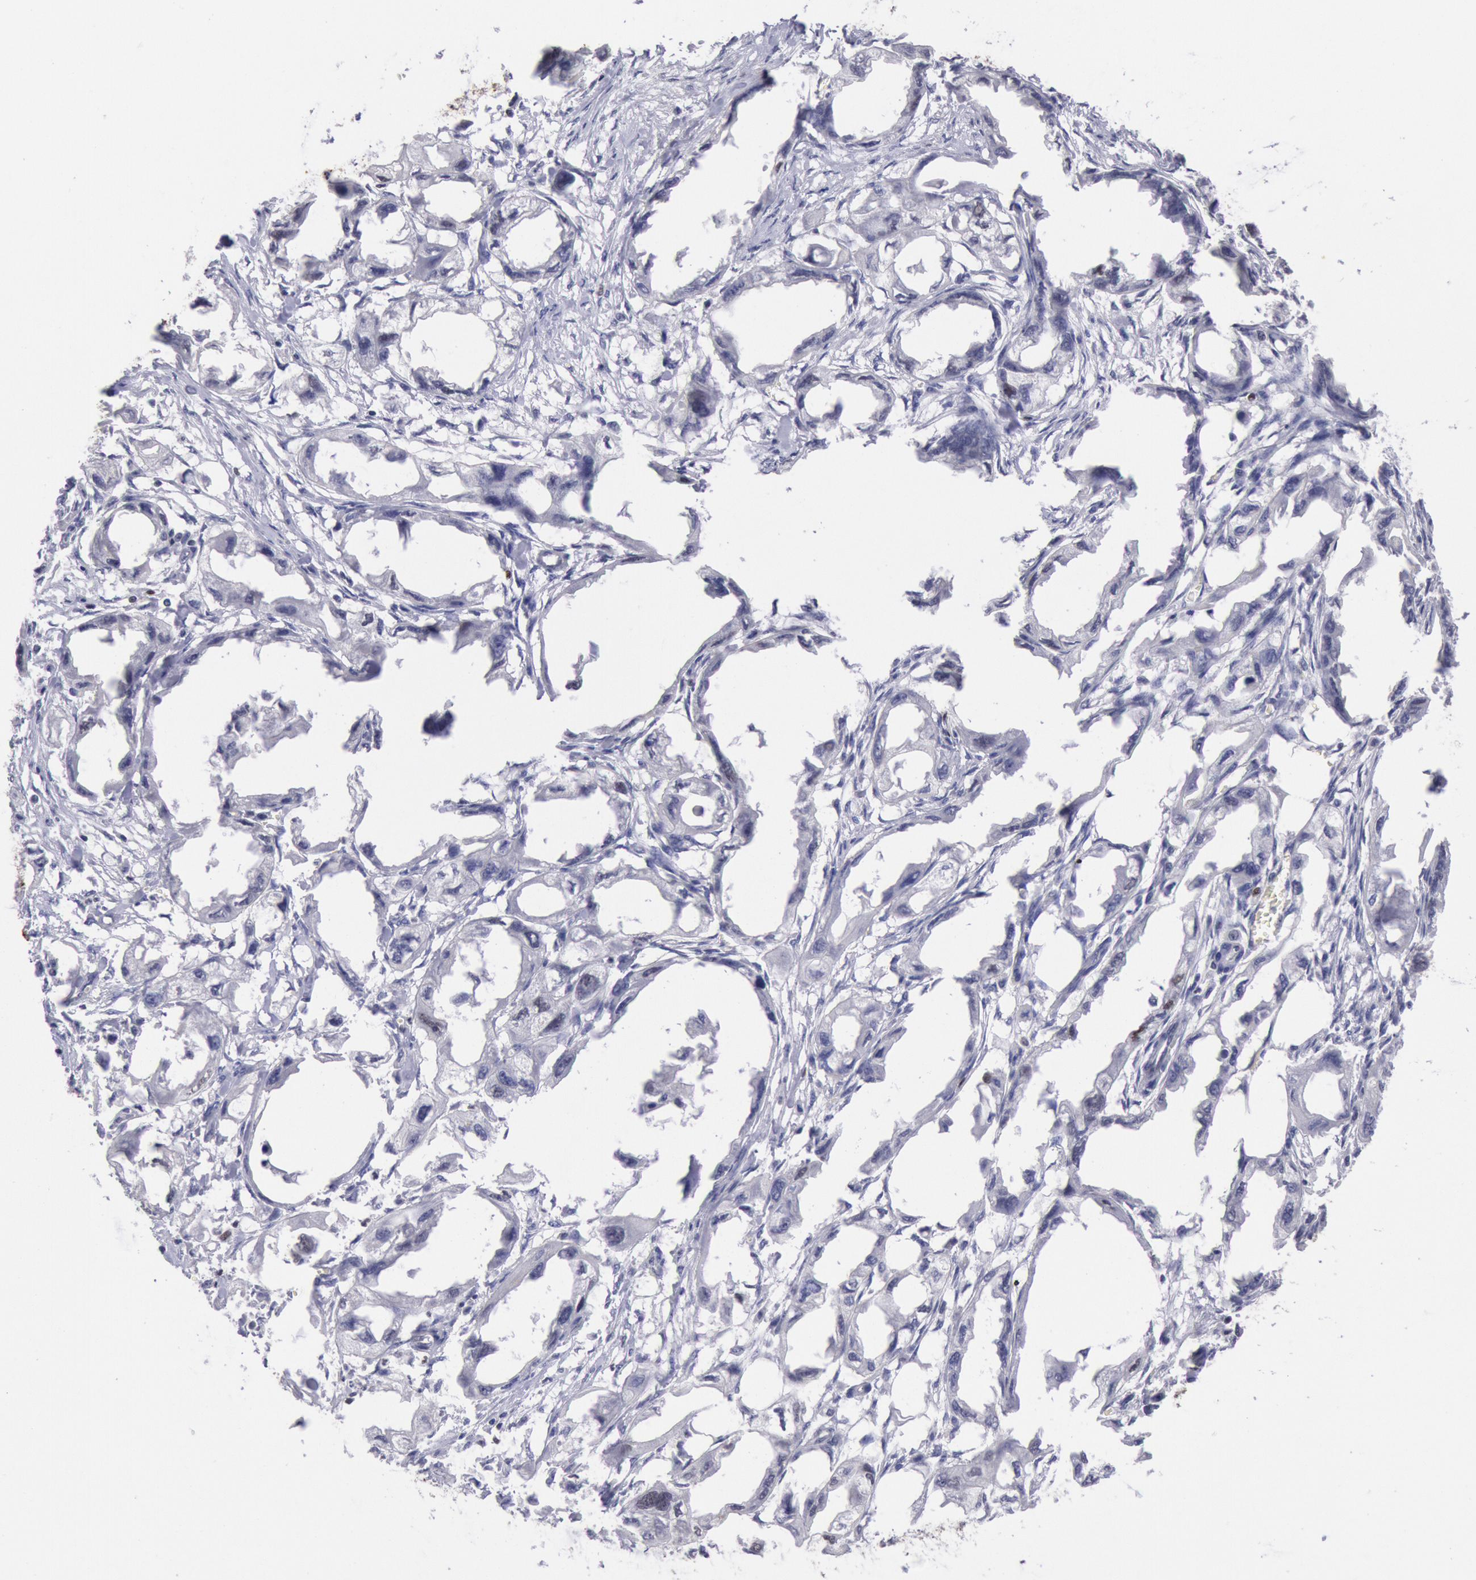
{"staining": {"intensity": "negative", "quantity": "none", "location": "none"}, "tissue": "endometrial cancer", "cell_type": "Tumor cells", "image_type": "cancer", "snomed": [{"axis": "morphology", "description": "Adenocarcinoma, NOS"}, {"axis": "topography", "description": "Endometrium"}], "caption": "This is a histopathology image of immunohistochemistry staining of adenocarcinoma (endometrial), which shows no expression in tumor cells.", "gene": "RPS6KA5", "patient": {"sex": "female", "age": 67}}